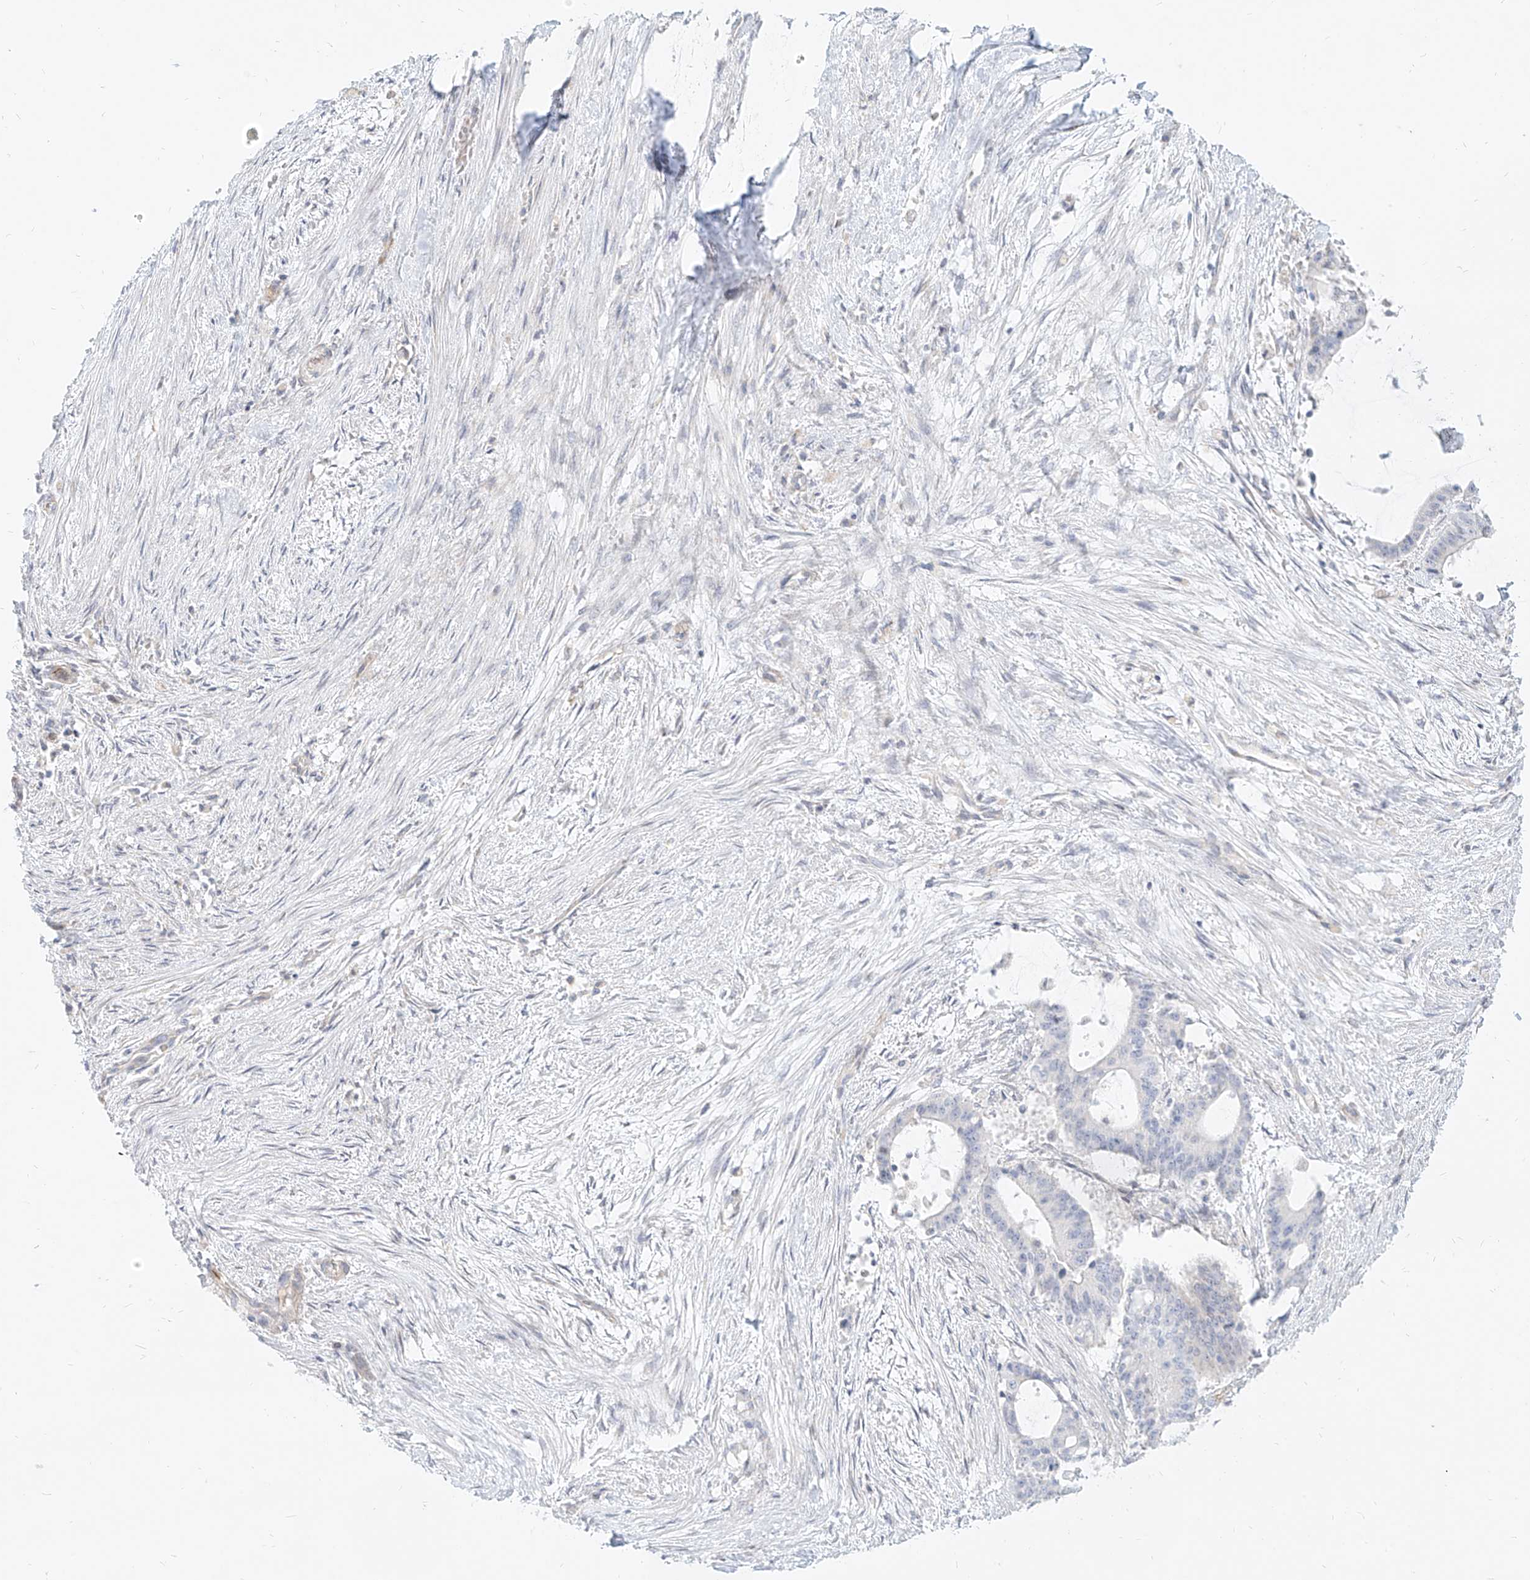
{"staining": {"intensity": "negative", "quantity": "none", "location": "none"}, "tissue": "liver cancer", "cell_type": "Tumor cells", "image_type": "cancer", "snomed": [{"axis": "morphology", "description": "Normal tissue, NOS"}, {"axis": "morphology", "description": "Cholangiocarcinoma"}, {"axis": "topography", "description": "Liver"}, {"axis": "topography", "description": "Peripheral nerve tissue"}], "caption": "IHC image of liver cholangiocarcinoma stained for a protein (brown), which demonstrates no expression in tumor cells.", "gene": "ITPKB", "patient": {"sex": "female", "age": 73}}